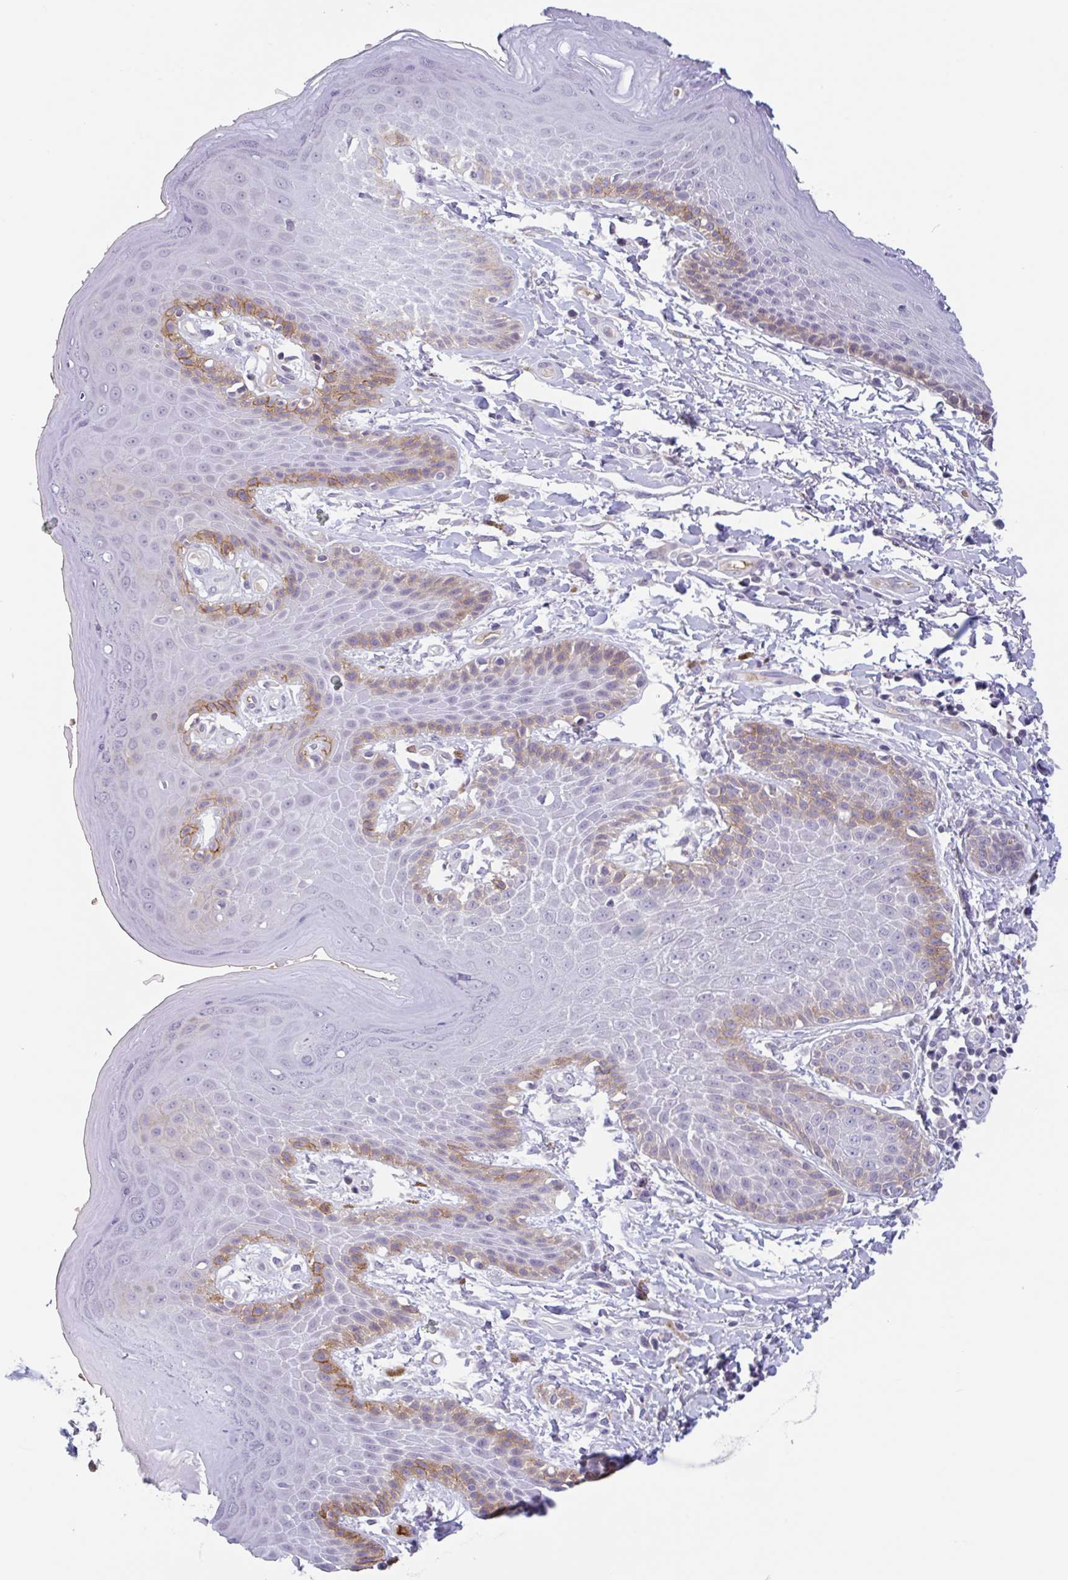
{"staining": {"intensity": "strong", "quantity": "<25%", "location": "cytoplasmic/membranous"}, "tissue": "skin", "cell_type": "Epidermal cells", "image_type": "normal", "snomed": [{"axis": "morphology", "description": "Normal tissue, NOS"}, {"axis": "topography", "description": "Peripheral nerve tissue"}], "caption": "This is an image of immunohistochemistry staining of benign skin, which shows strong staining in the cytoplasmic/membranous of epidermal cells.", "gene": "RHAG", "patient": {"sex": "male", "age": 51}}